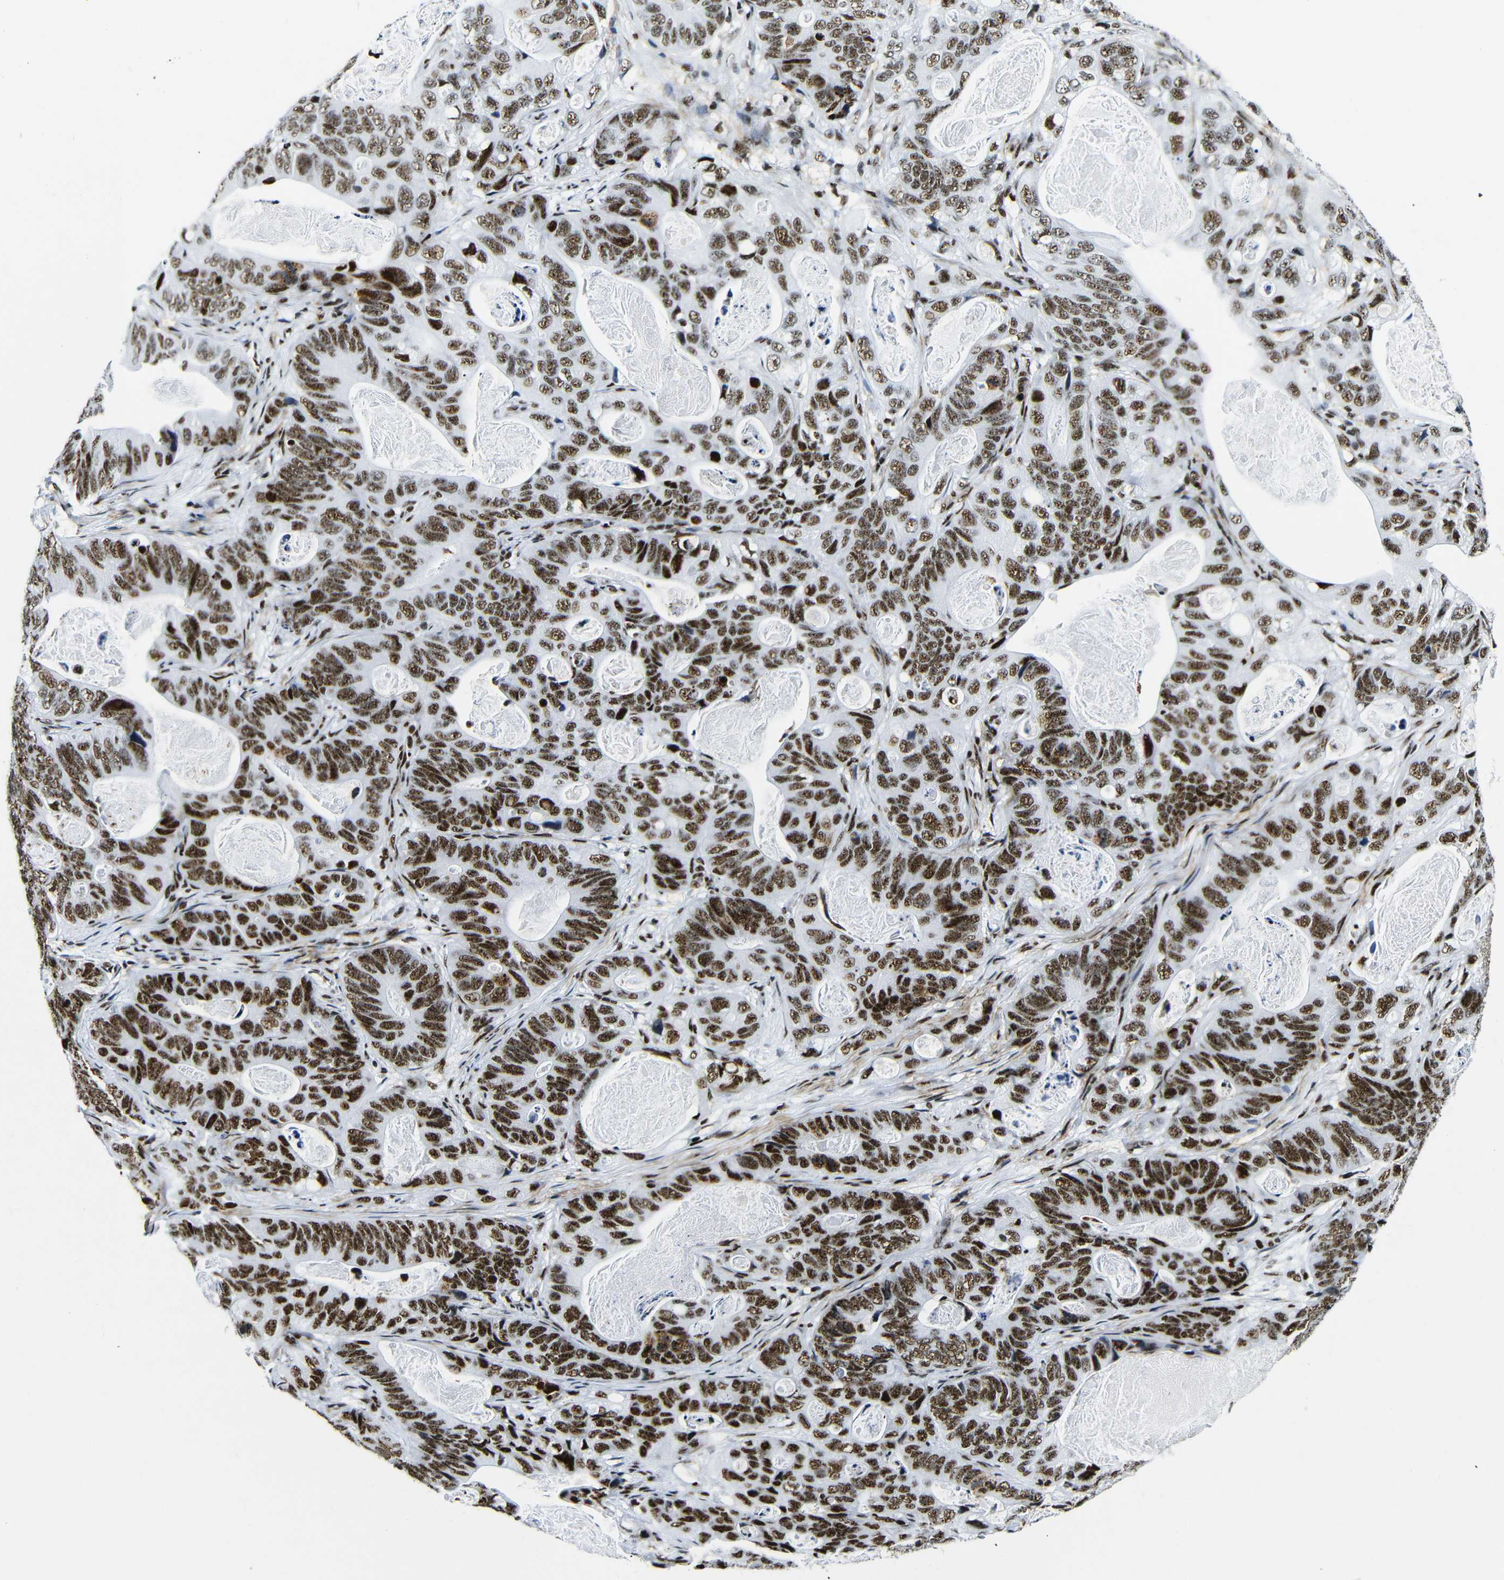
{"staining": {"intensity": "strong", "quantity": ">75%", "location": "nuclear"}, "tissue": "stomach cancer", "cell_type": "Tumor cells", "image_type": "cancer", "snomed": [{"axis": "morphology", "description": "Adenocarcinoma, NOS"}, {"axis": "topography", "description": "Stomach"}], "caption": "Stomach adenocarcinoma stained for a protein (brown) shows strong nuclear positive expression in approximately >75% of tumor cells.", "gene": "SRSF1", "patient": {"sex": "female", "age": 89}}